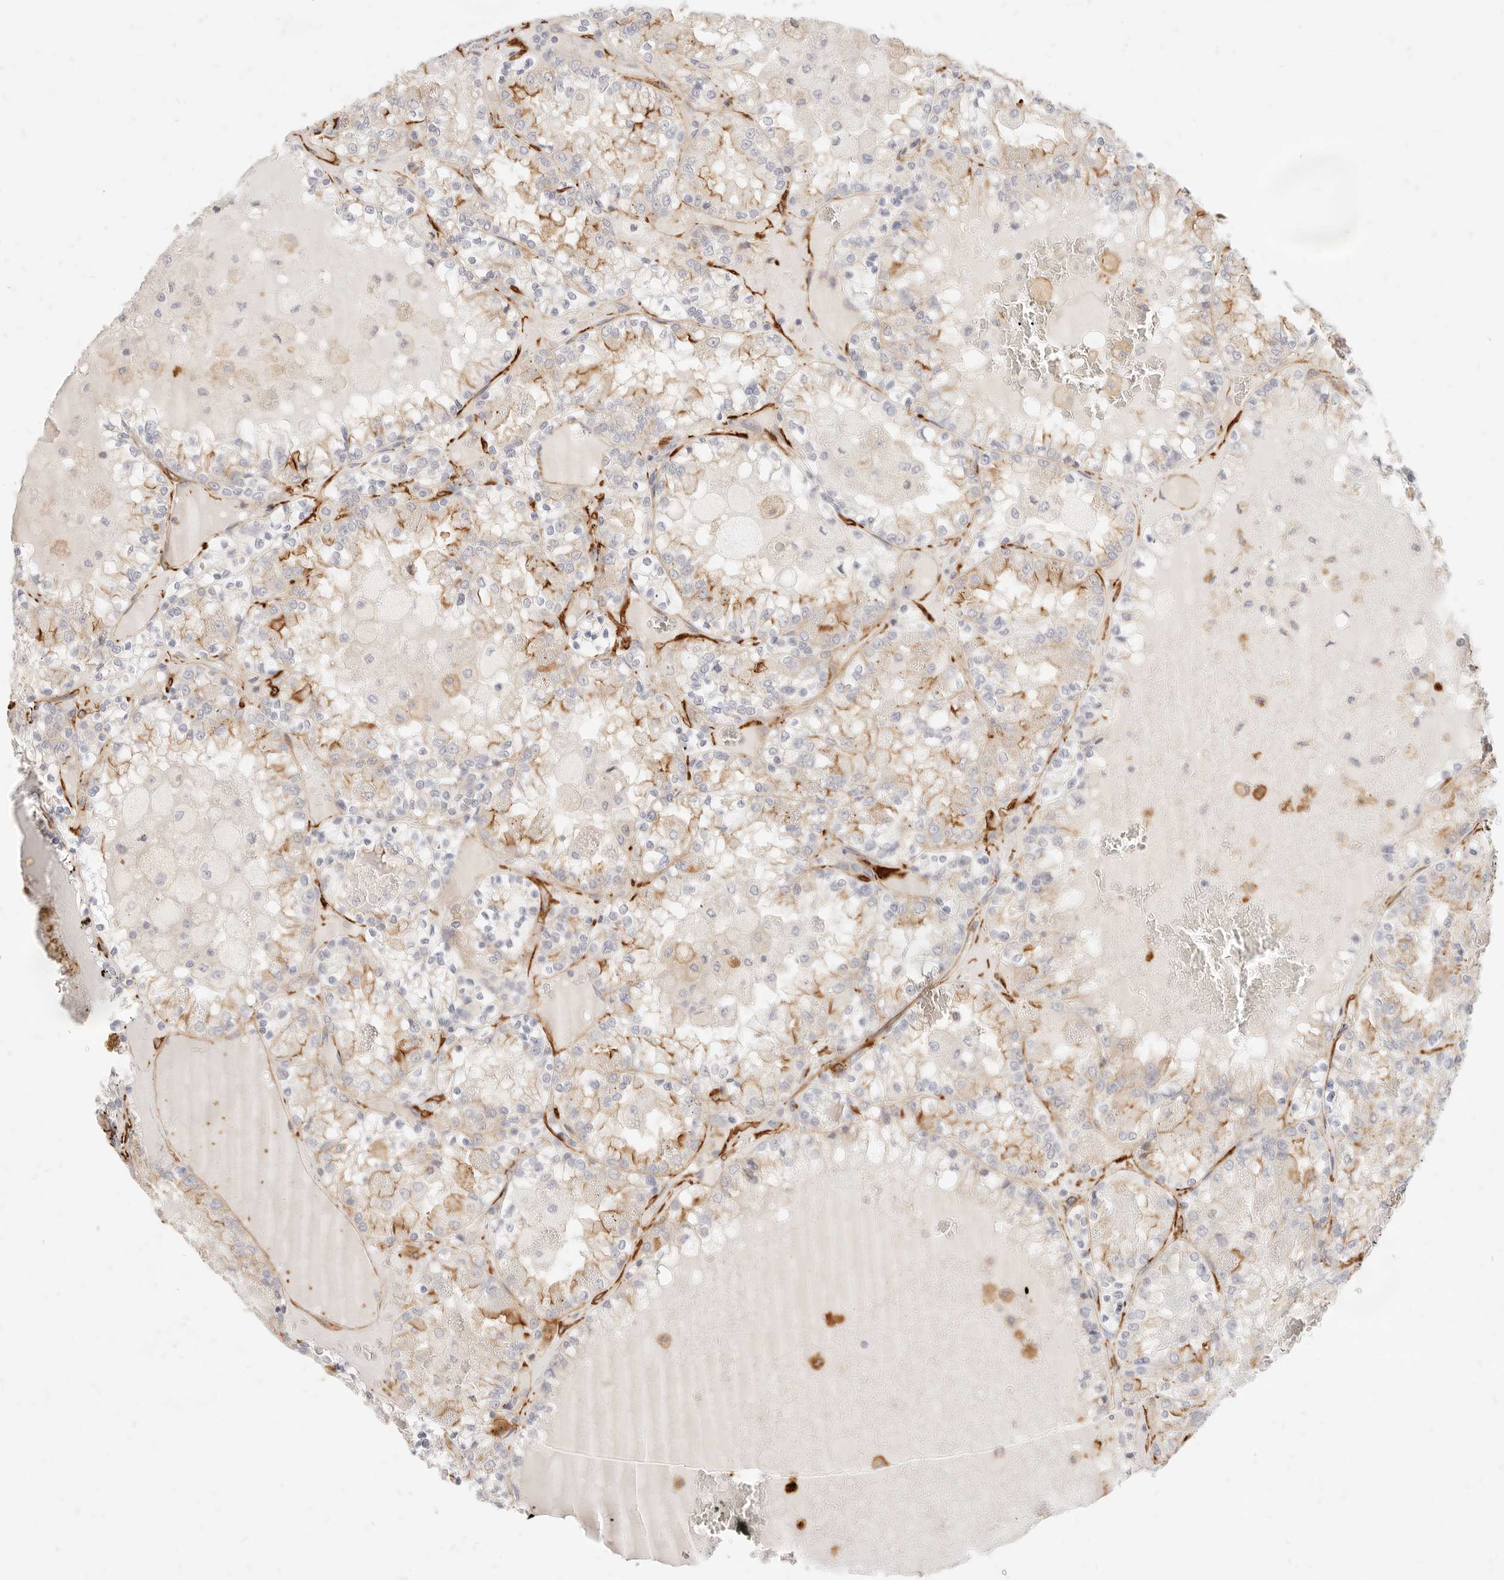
{"staining": {"intensity": "moderate", "quantity": "<25%", "location": "cytoplasmic/membranous"}, "tissue": "renal cancer", "cell_type": "Tumor cells", "image_type": "cancer", "snomed": [{"axis": "morphology", "description": "Adenocarcinoma, NOS"}, {"axis": "topography", "description": "Kidney"}], "caption": "Immunohistochemical staining of human renal adenocarcinoma shows low levels of moderate cytoplasmic/membranous positivity in about <25% of tumor cells.", "gene": "TMTC2", "patient": {"sex": "female", "age": 56}}